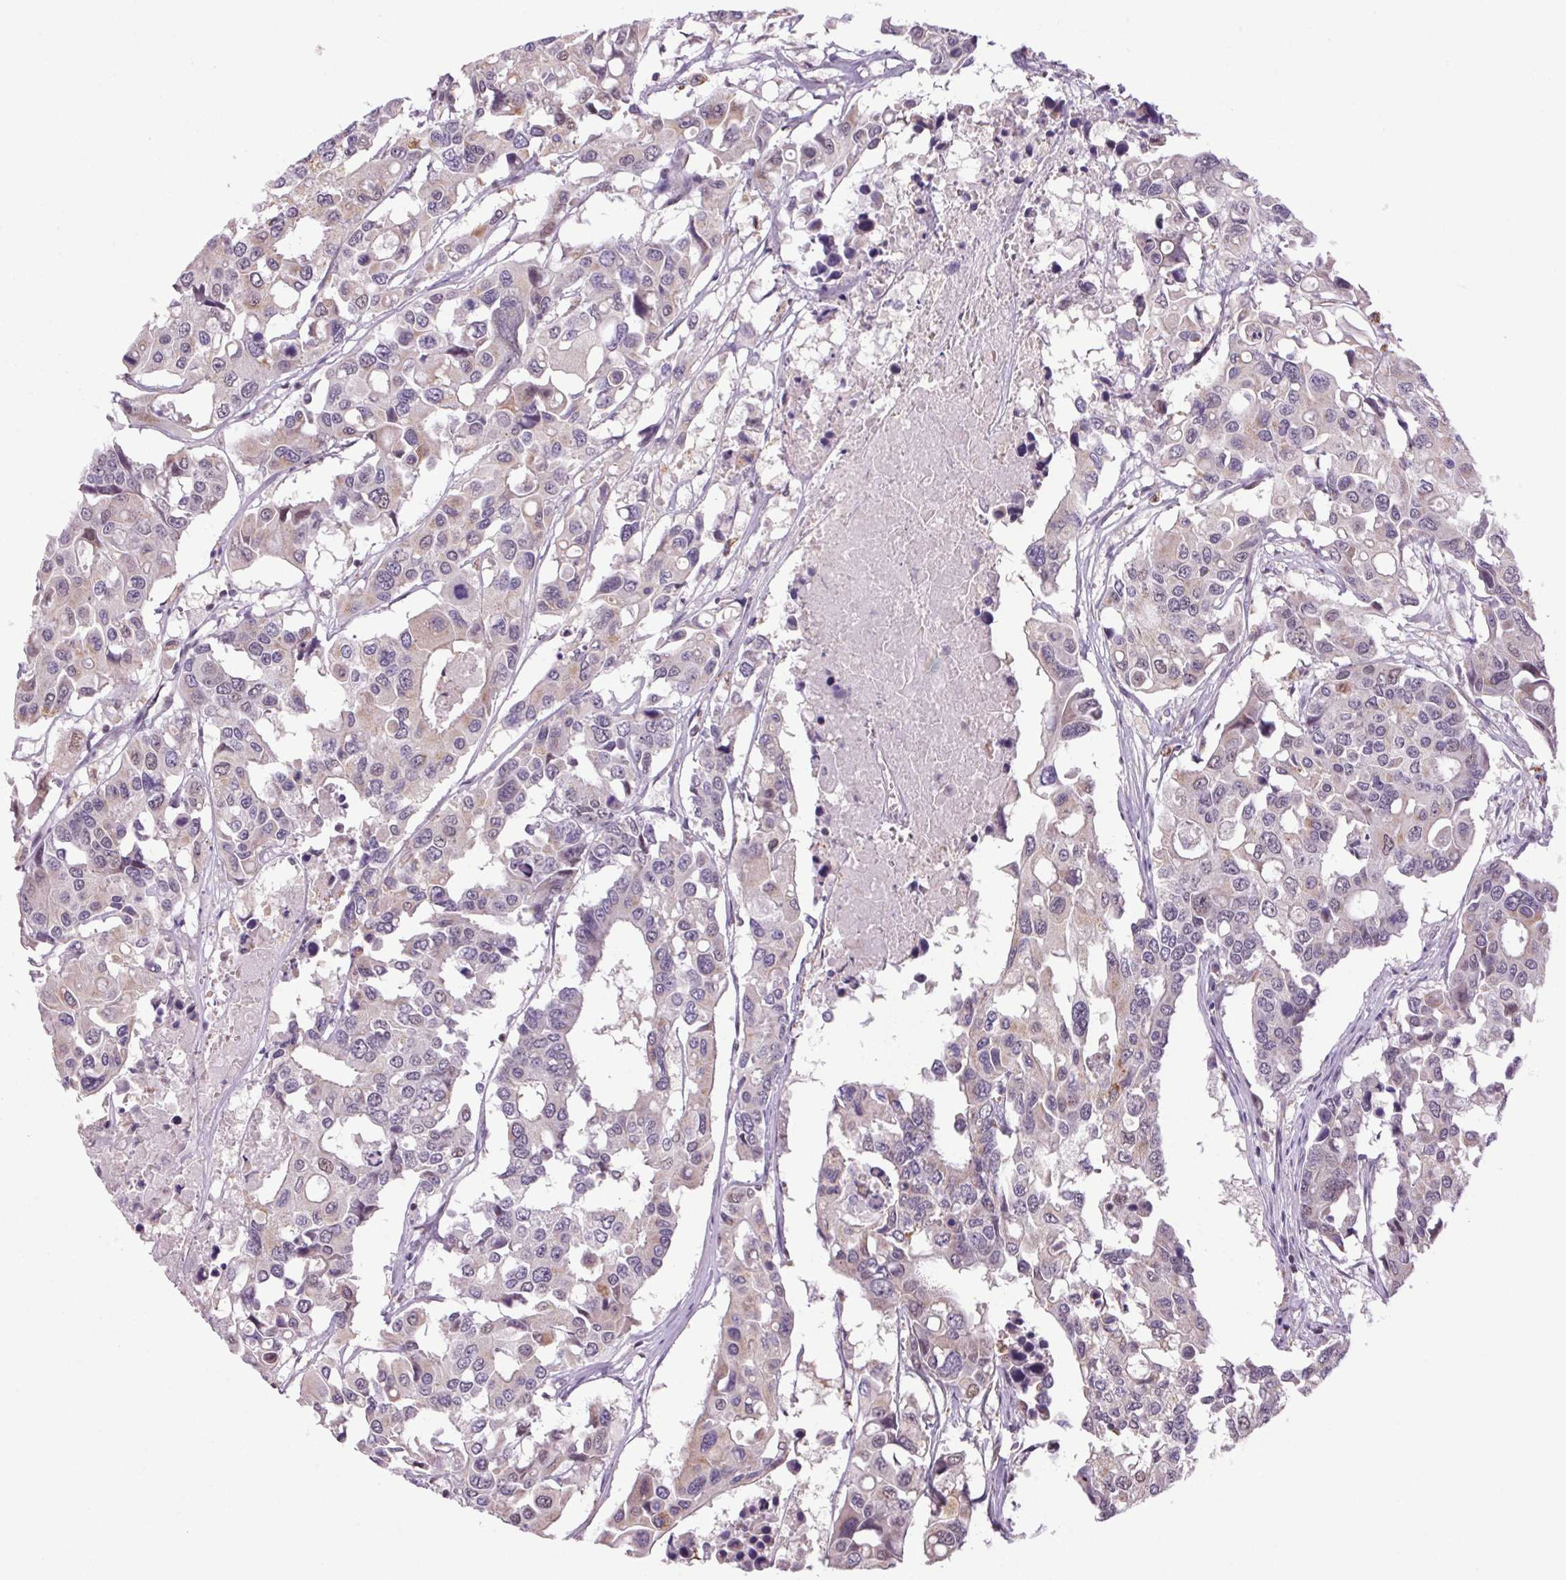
{"staining": {"intensity": "weak", "quantity": "<25%", "location": "cytoplasmic/membranous"}, "tissue": "colorectal cancer", "cell_type": "Tumor cells", "image_type": "cancer", "snomed": [{"axis": "morphology", "description": "Adenocarcinoma, NOS"}, {"axis": "topography", "description": "Colon"}], "caption": "Immunohistochemistry photomicrograph of colorectal cancer (adenocarcinoma) stained for a protein (brown), which exhibits no staining in tumor cells. (DAB IHC, high magnification).", "gene": "AKR1E2", "patient": {"sex": "male", "age": 77}}